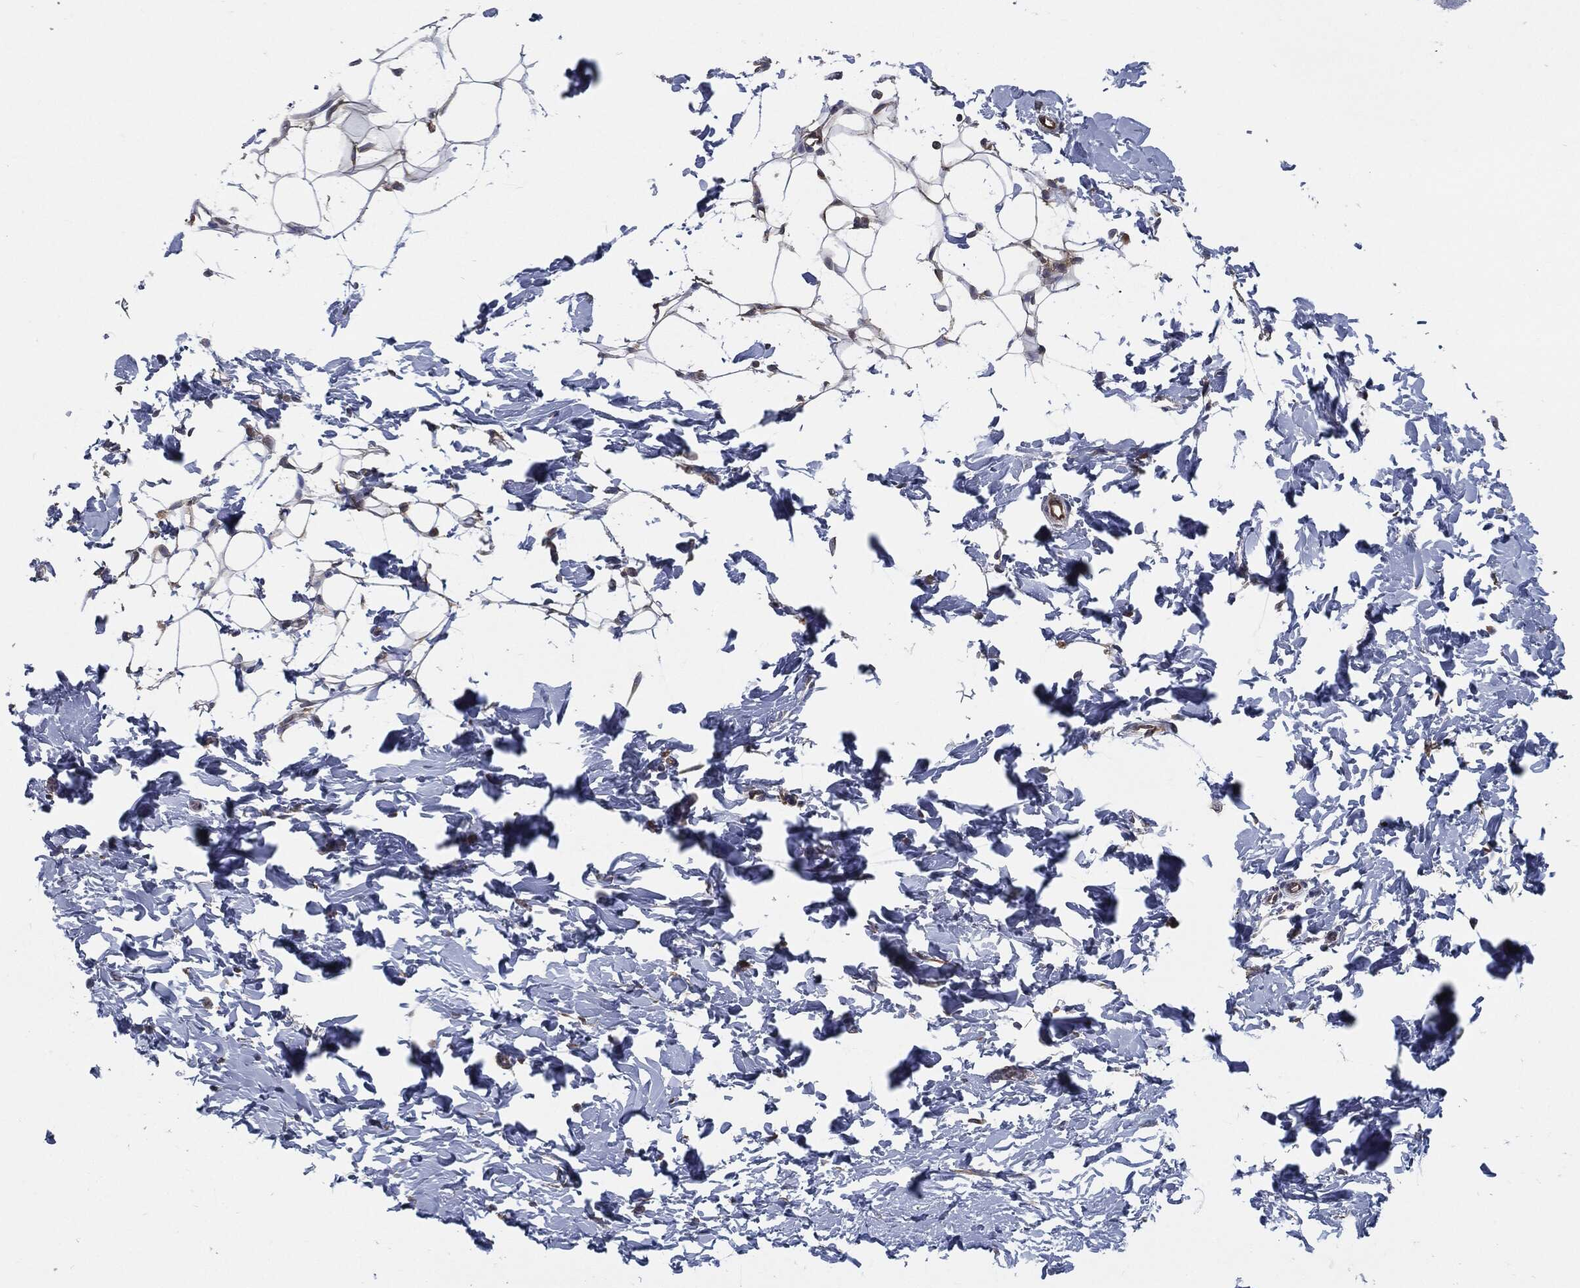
{"staining": {"intensity": "weak", "quantity": "<25%", "location": "cytoplasmic/membranous"}, "tissue": "breast", "cell_type": "Adipocytes", "image_type": "normal", "snomed": [{"axis": "morphology", "description": "Normal tissue, NOS"}, {"axis": "topography", "description": "Breast"}], "caption": "This histopathology image is of unremarkable breast stained with immunohistochemistry (IHC) to label a protein in brown with the nuclei are counter-stained blue. There is no expression in adipocytes. The staining was performed using DAB to visualize the protein expression in brown, while the nuclei were stained in blue with hematoxylin (Magnification: 20x).", "gene": "PRDX4", "patient": {"sex": "female", "age": 37}}